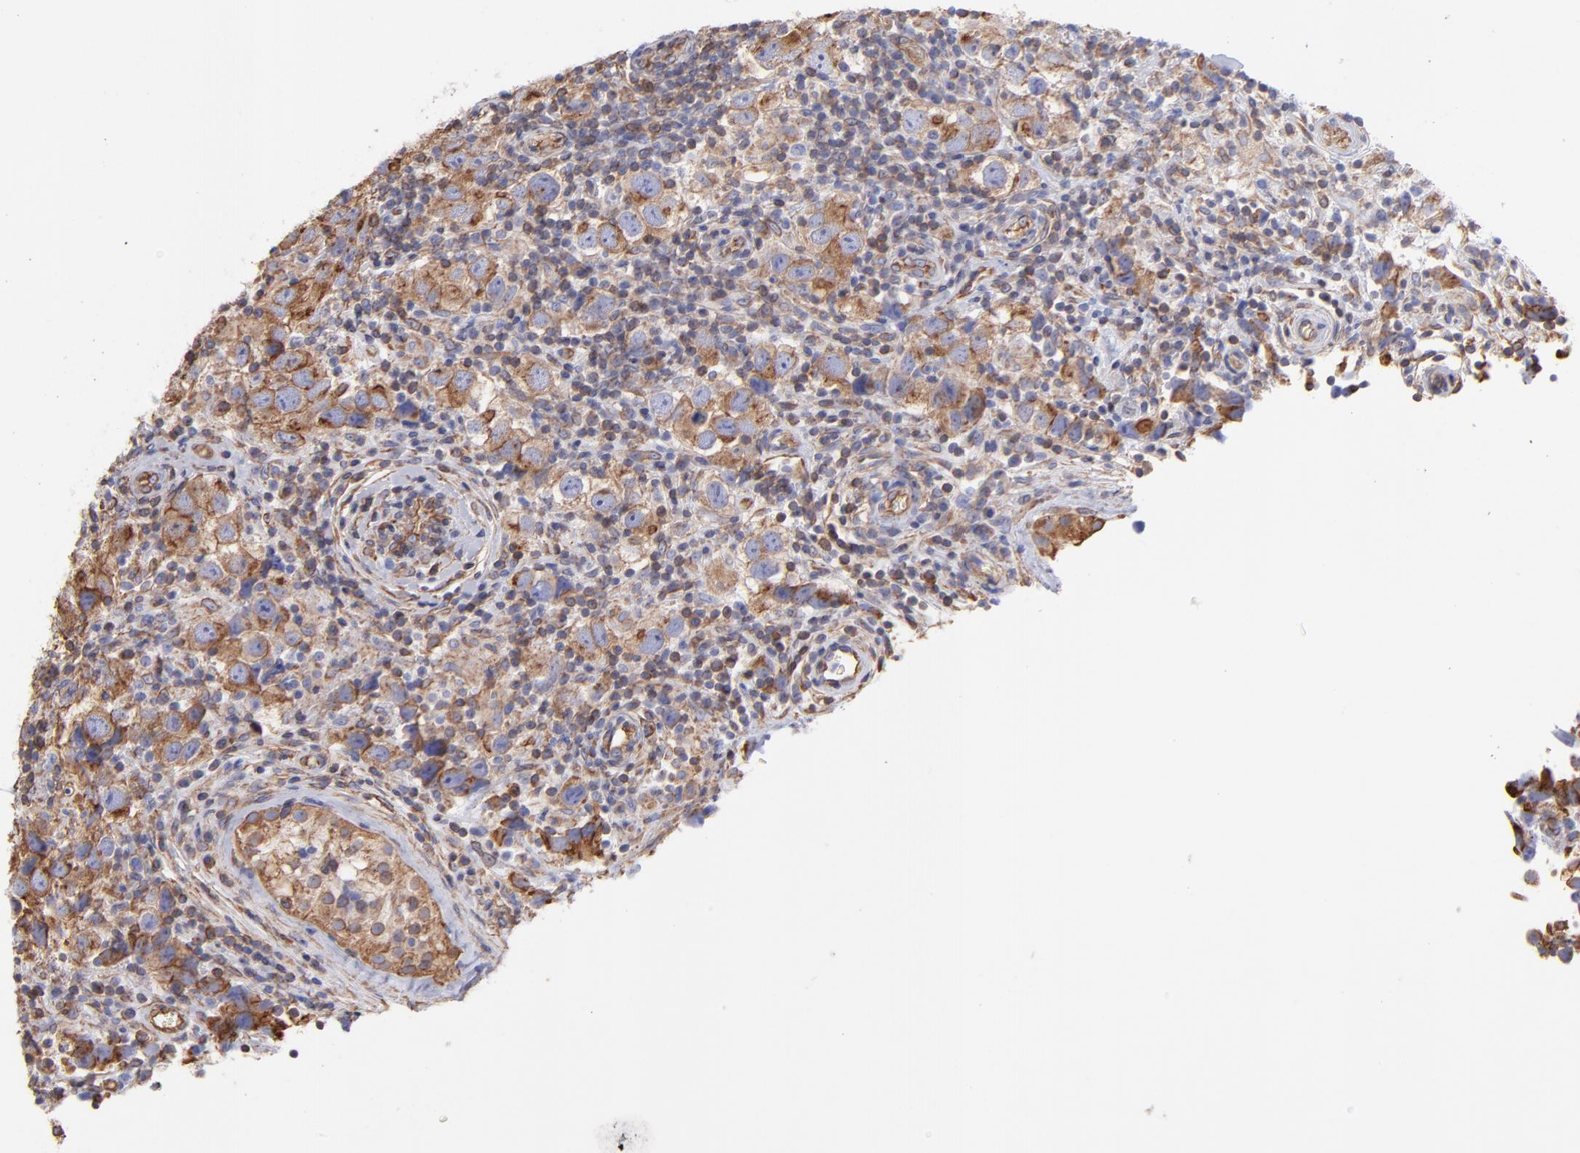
{"staining": {"intensity": "moderate", "quantity": ">75%", "location": "cytoplasmic/membranous"}, "tissue": "testis cancer", "cell_type": "Tumor cells", "image_type": "cancer", "snomed": [{"axis": "morphology", "description": "Carcinoma, Embryonal, NOS"}, {"axis": "topography", "description": "Testis"}], "caption": "Testis cancer was stained to show a protein in brown. There is medium levels of moderate cytoplasmic/membranous positivity in approximately >75% of tumor cells.", "gene": "PLEC", "patient": {"sex": "male", "age": 21}}